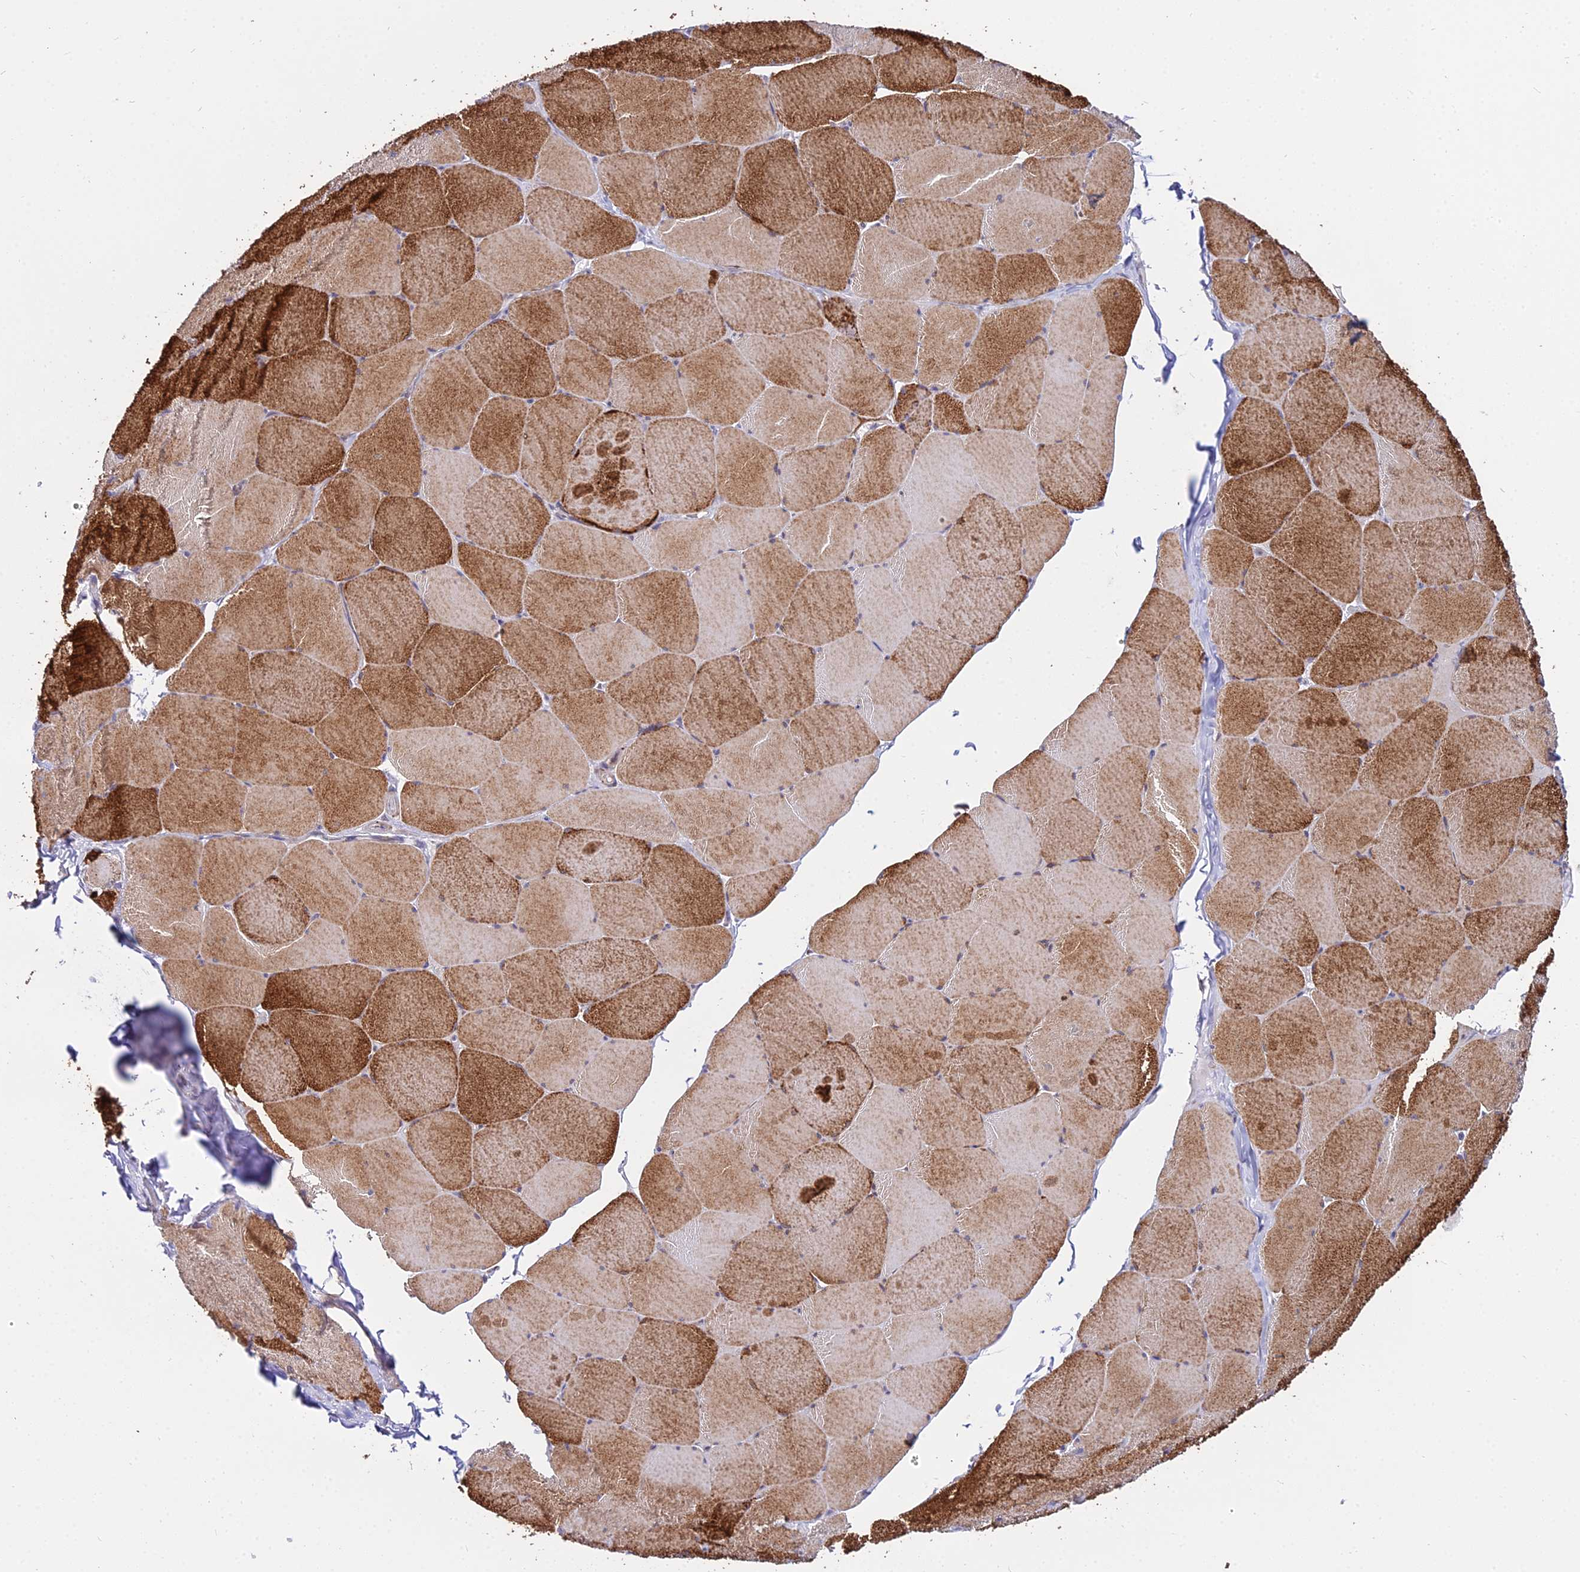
{"staining": {"intensity": "strong", "quantity": "25%-75%", "location": "cytoplasmic/membranous"}, "tissue": "skeletal muscle", "cell_type": "Myocytes", "image_type": "normal", "snomed": [{"axis": "morphology", "description": "Normal tissue, NOS"}, {"axis": "topography", "description": "Skeletal muscle"}, {"axis": "topography", "description": "Head-Neck"}], "caption": "Protein expression analysis of benign skeletal muscle shows strong cytoplasmic/membranous expression in approximately 25%-75% of myocytes.", "gene": "C6orf163", "patient": {"sex": "male", "age": 66}}